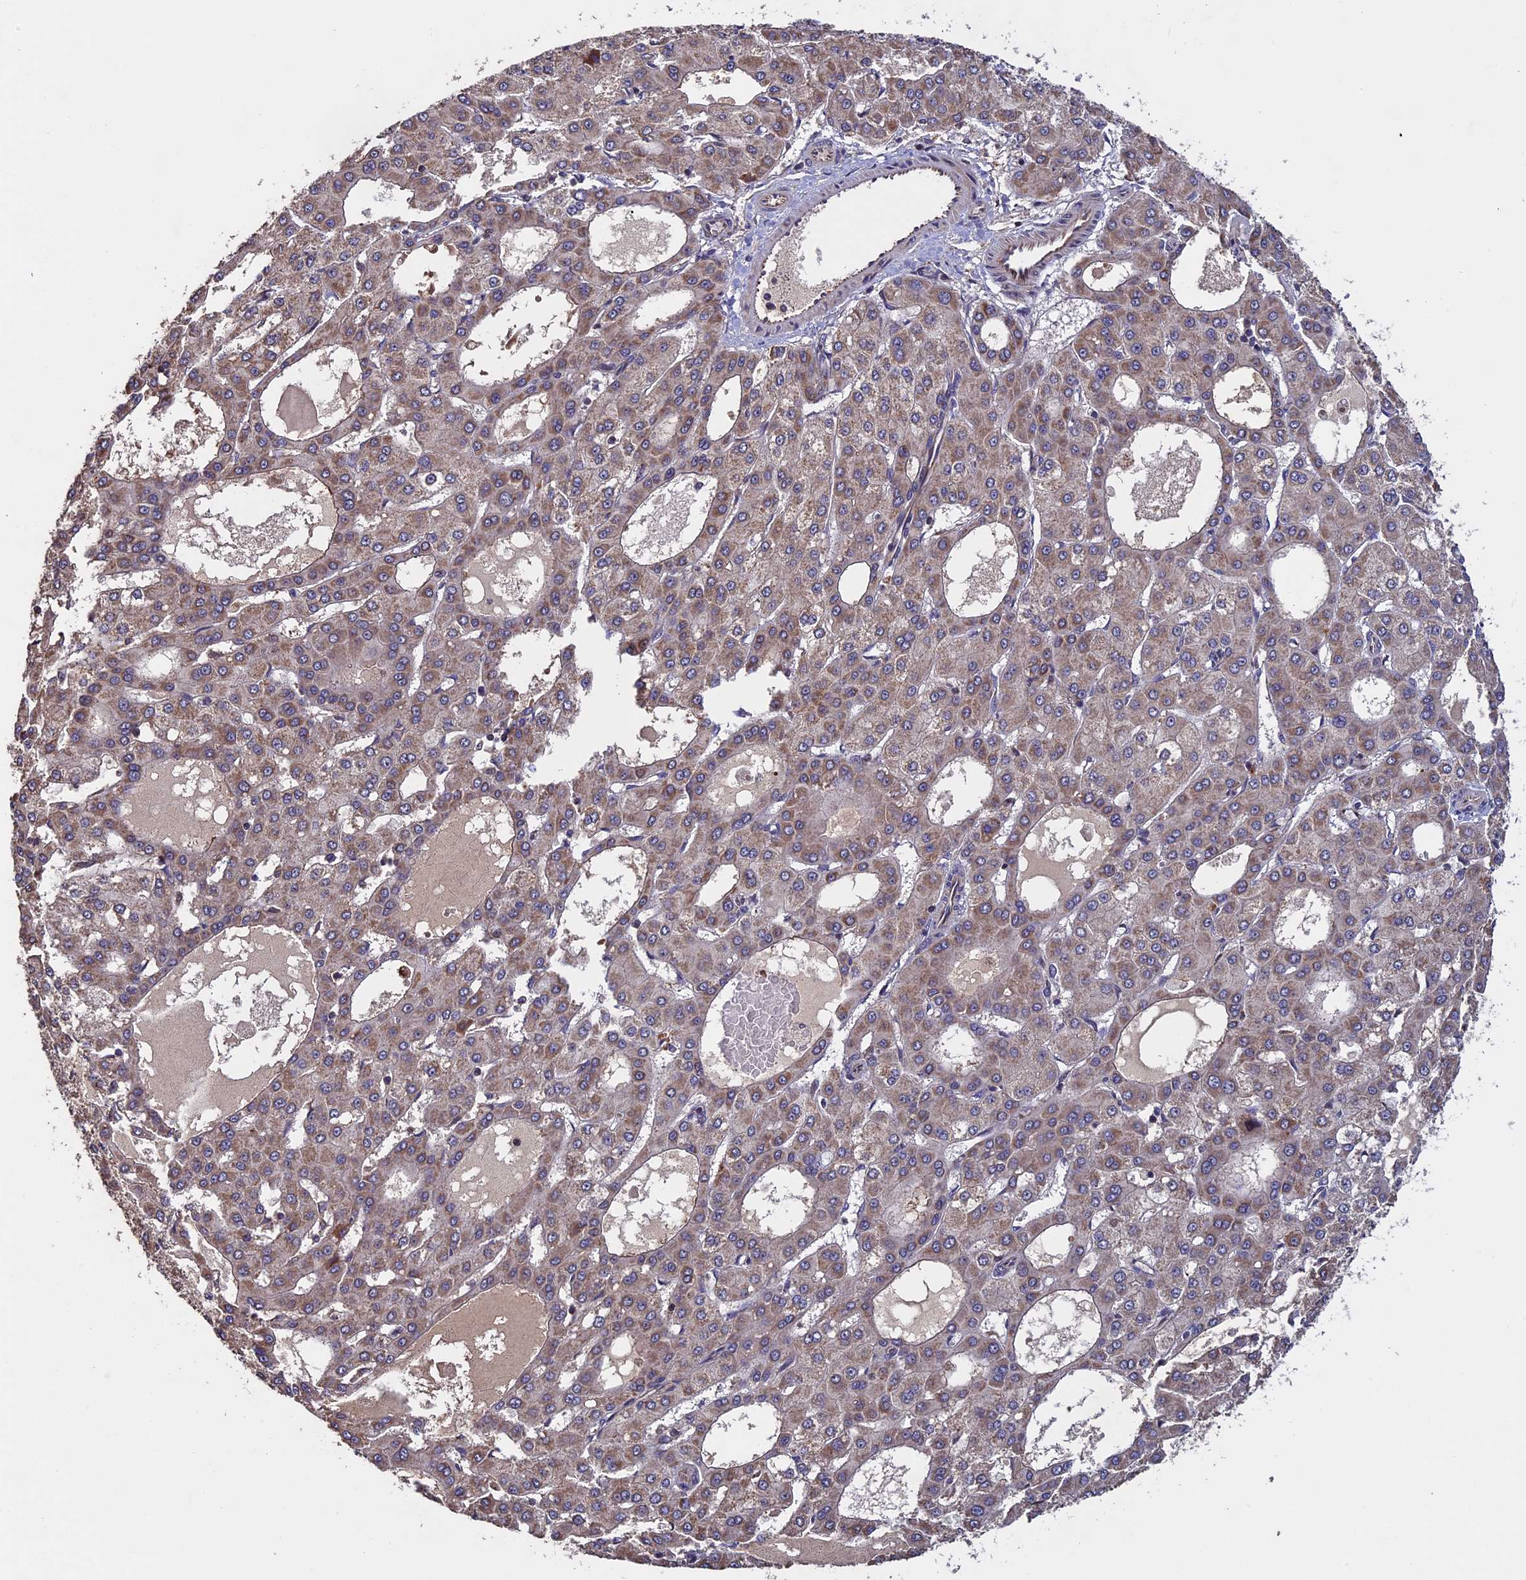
{"staining": {"intensity": "moderate", "quantity": "<25%", "location": "cytoplasmic/membranous"}, "tissue": "liver cancer", "cell_type": "Tumor cells", "image_type": "cancer", "snomed": [{"axis": "morphology", "description": "Carcinoma, Hepatocellular, NOS"}, {"axis": "topography", "description": "Liver"}], "caption": "Protein analysis of liver hepatocellular carcinoma tissue shows moderate cytoplasmic/membranous positivity in approximately <25% of tumor cells. (Stains: DAB in brown, nuclei in blue, Microscopy: brightfield microscopy at high magnification).", "gene": "RNF17", "patient": {"sex": "male", "age": 47}}